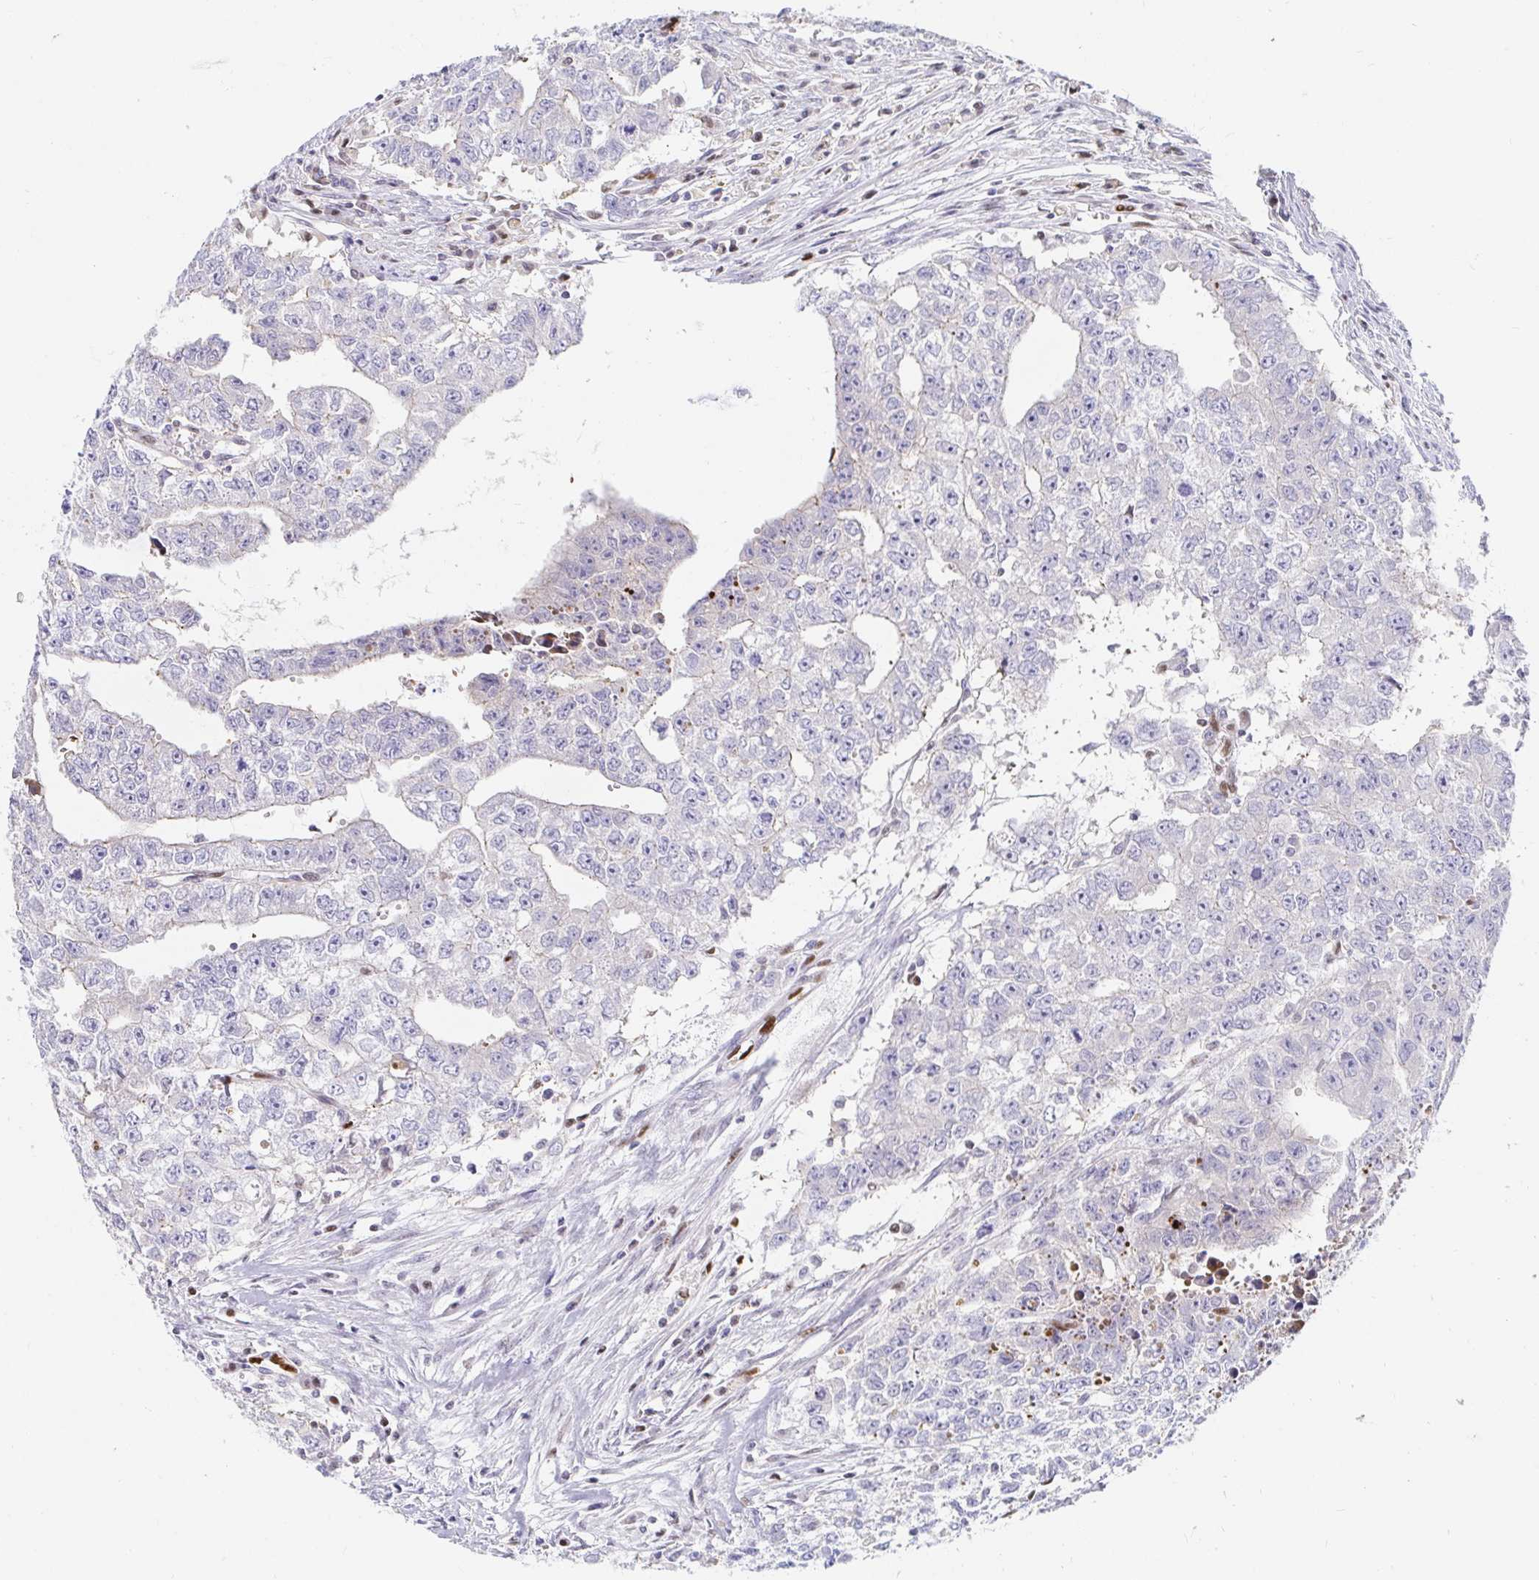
{"staining": {"intensity": "negative", "quantity": "none", "location": "none"}, "tissue": "testis cancer", "cell_type": "Tumor cells", "image_type": "cancer", "snomed": [{"axis": "morphology", "description": "Carcinoma, Embryonal, NOS"}, {"axis": "morphology", "description": "Teratoma, malignant, NOS"}, {"axis": "topography", "description": "Testis"}], "caption": "Photomicrograph shows no protein expression in tumor cells of testis cancer (teratoma (malignant)) tissue. Brightfield microscopy of immunohistochemistry stained with DAB (brown) and hematoxylin (blue), captured at high magnification.", "gene": "HINFP", "patient": {"sex": "male", "age": 24}}